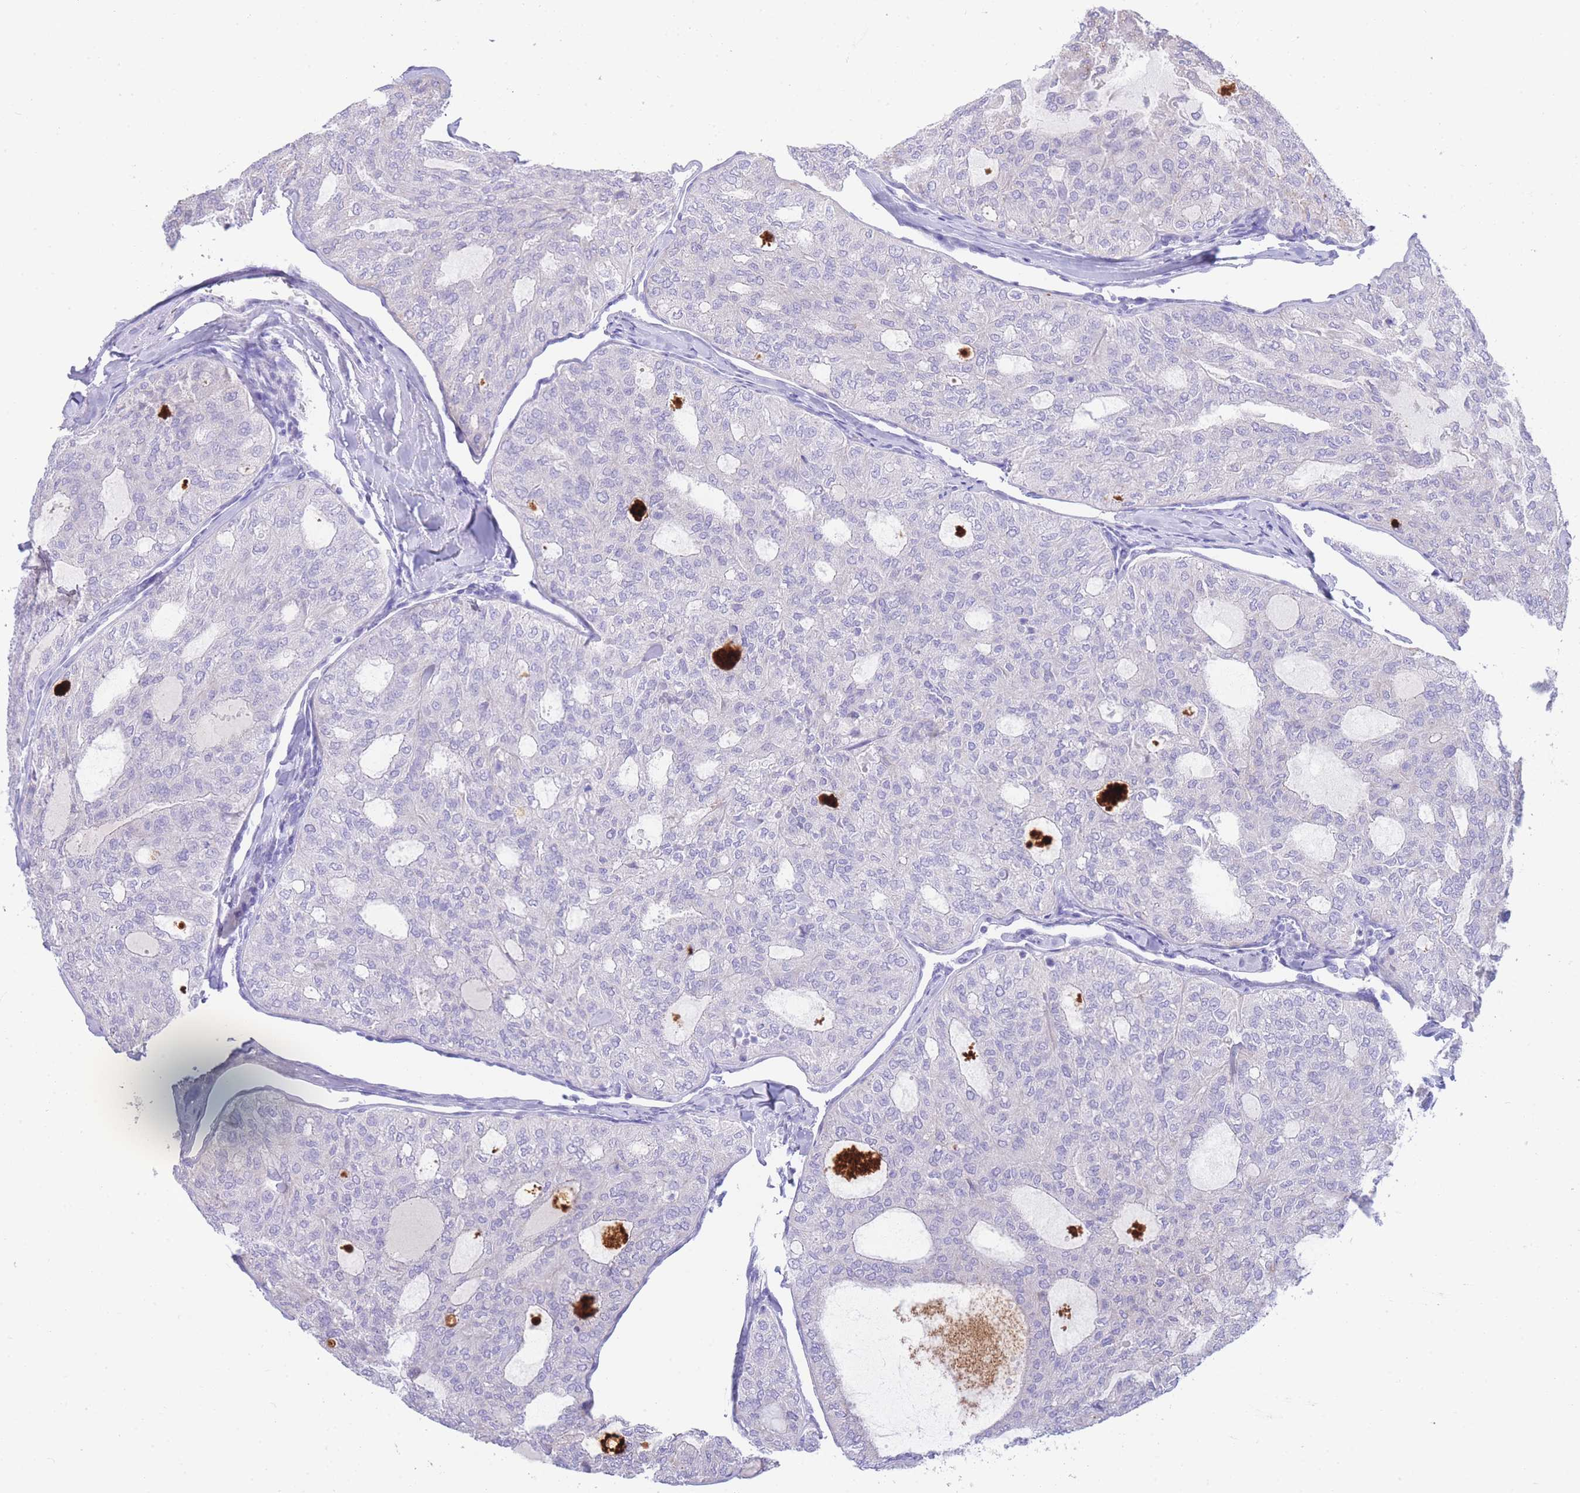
{"staining": {"intensity": "negative", "quantity": "none", "location": "none"}, "tissue": "thyroid cancer", "cell_type": "Tumor cells", "image_type": "cancer", "snomed": [{"axis": "morphology", "description": "Follicular adenoma carcinoma, NOS"}, {"axis": "topography", "description": "Thyroid gland"}], "caption": "Immunohistochemistry (IHC) micrograph of neoplastic tissue: thyroid cancer (follicular adenoma carcinoma) stained with DAB demonstrates no significant protein positivity in tumor cells.", "gene": "LRRC37A", "patient": {"sex": "male", "age": 75}}